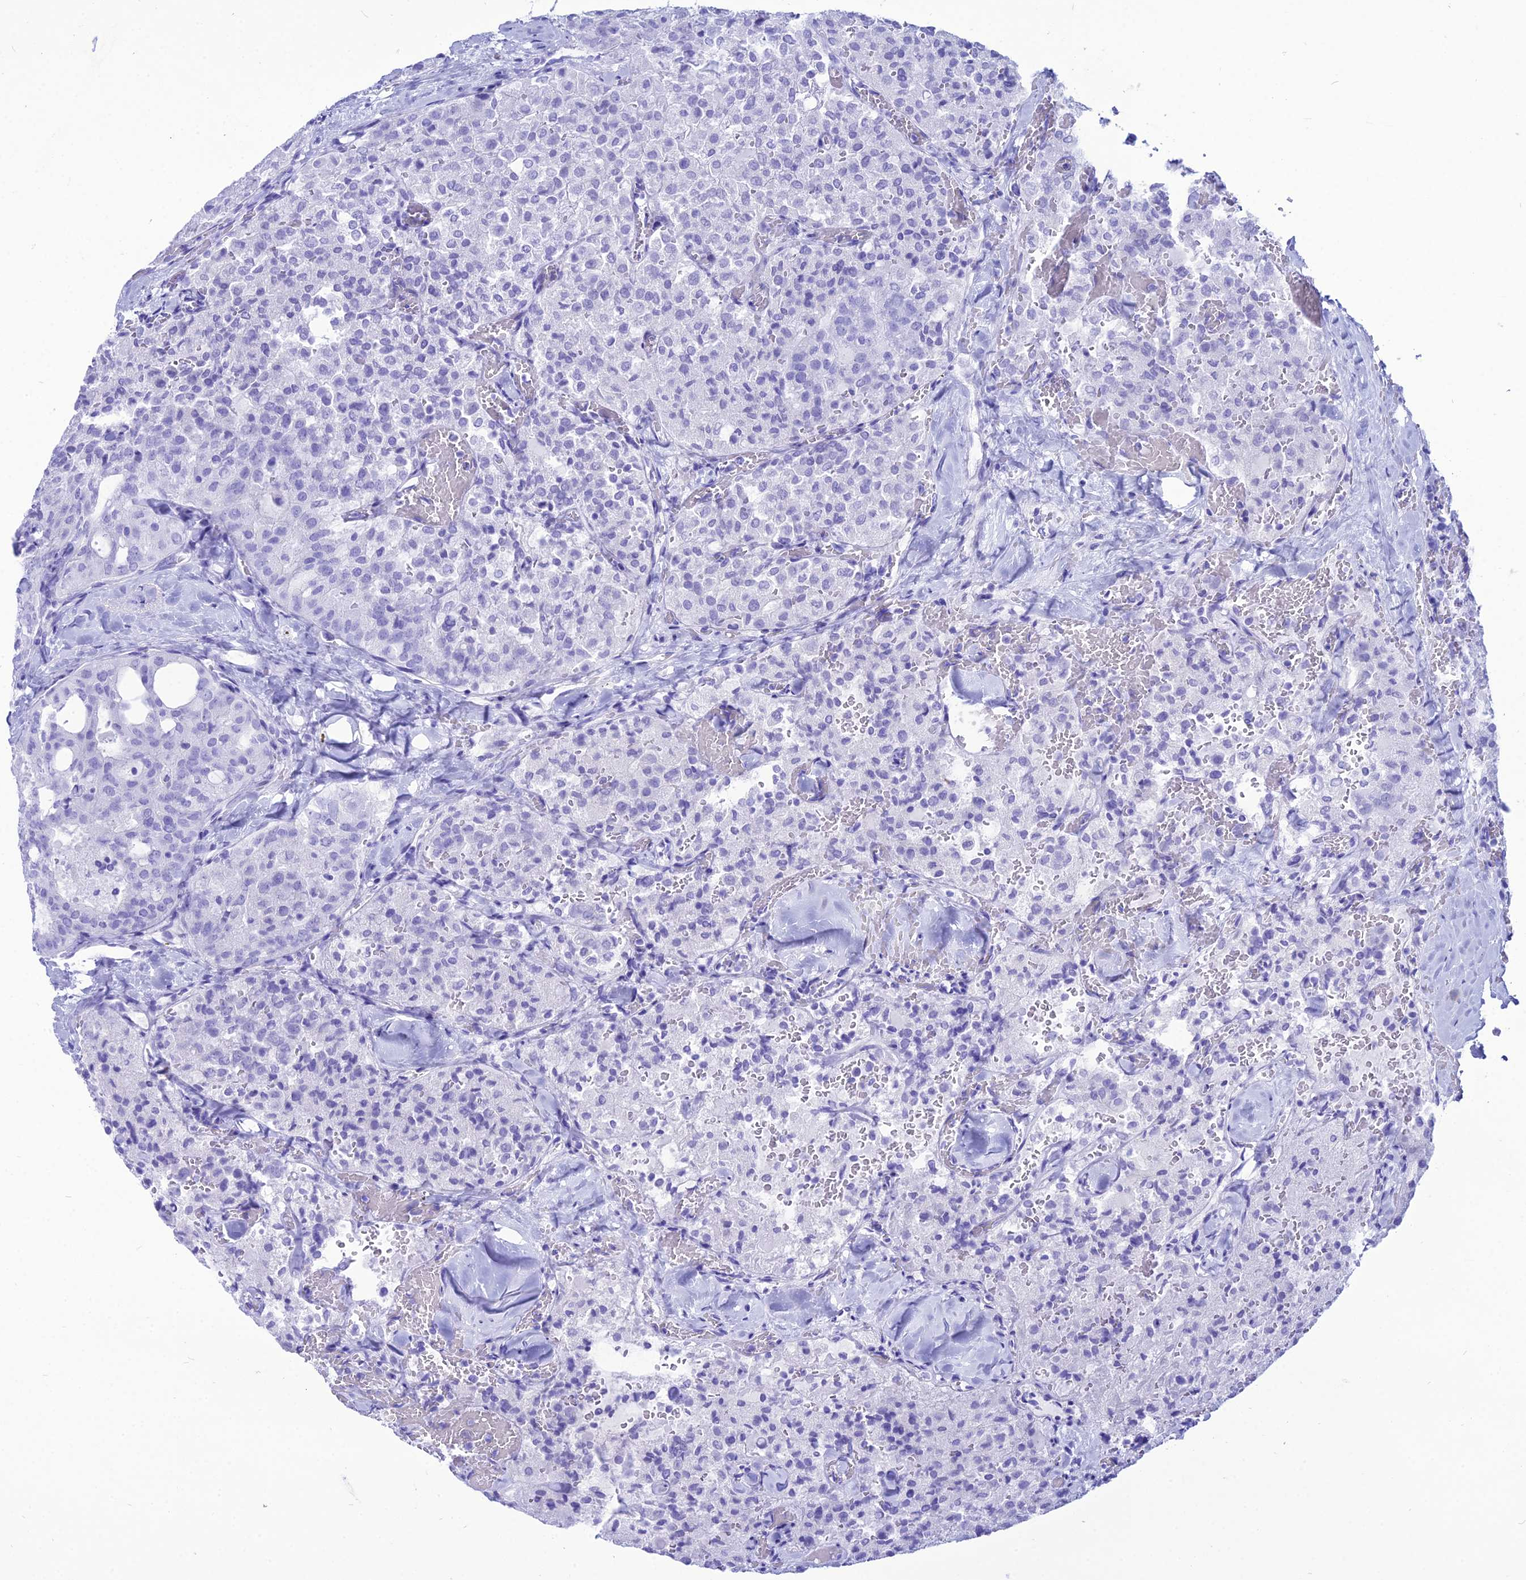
{"staining": {"intensity": "negative", "quantity": "none", "location": "none"}, "tissue": "thyroid cancer", "cell_type": "Tumor cells", "image_type": "cancer", "snomed": [{"axis": "morphology", "description": "Follicular adenoma carcinoma, NOS"}, {"axis": "topography", "description": "Thyroid gland"}], "caption": "There is no significant staining in tumor cells of thyroid follicular adenoma carcinoma.", "gene": "PNMA5", "patient": {"sex": "male", "age": 75}}